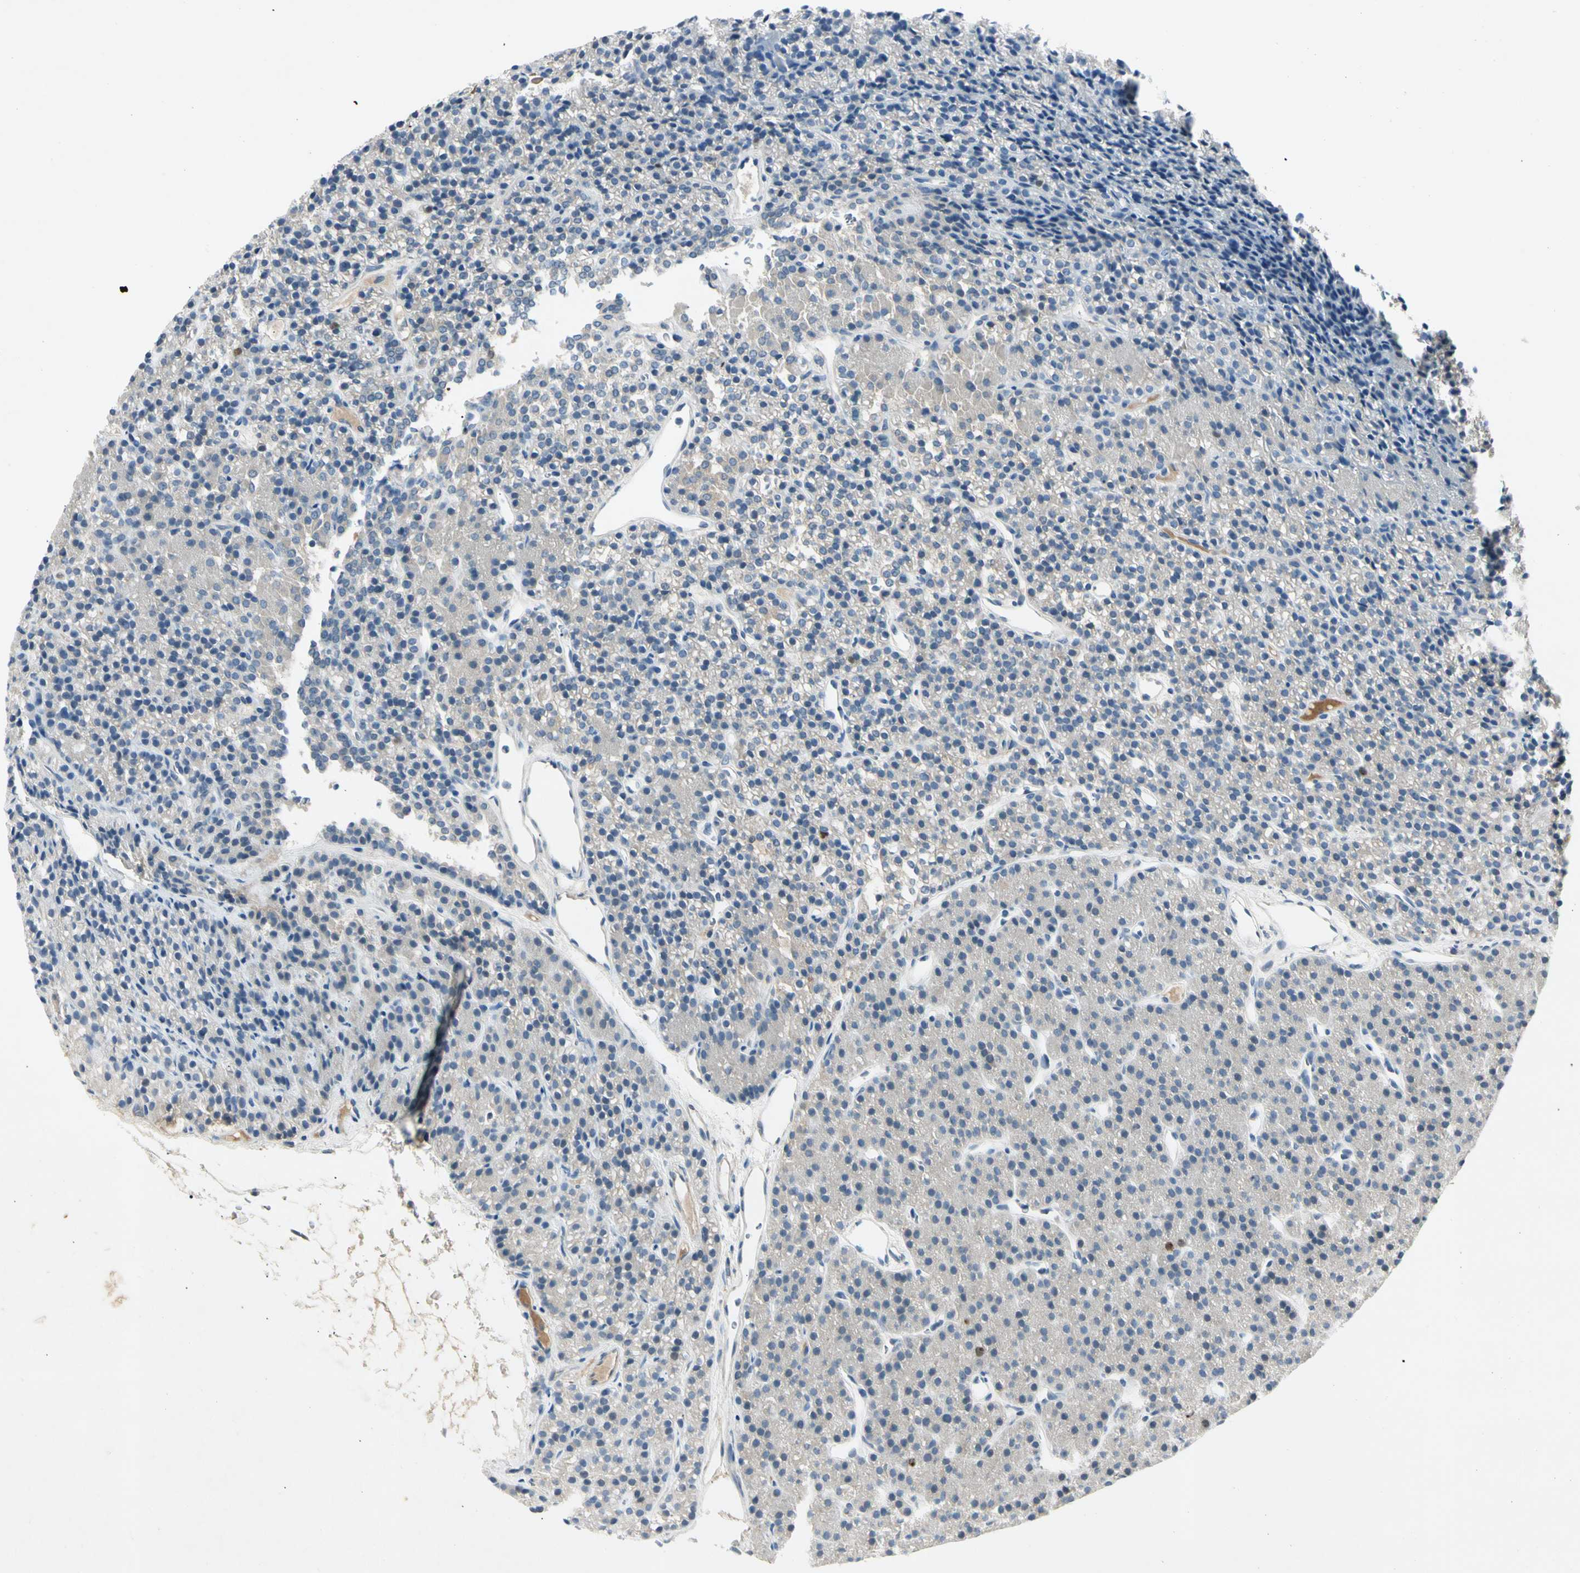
{"staining": {"intensity": "negative", "quantity": "none", "location": "none"}, "tissue": "parathyroid gland", "cell_type": "Glandular cells", "image_type": "normal", "snomed": [{"axis": "morphology", "description": "Normal tissue, NOS"}, {"axis": "morphology", "description": "Hyperplasia, NOS"}, {"axis": "topography", "description": "Parathyroid gland"}], "caption": "IHC image of benign parathyroid gland stained for a protein (brown), which shows no expression in glandular cells. (Brightfield microscopy of DAB (3,3'-diaminobenzidine) immunohistochemistry at high magnification).", "gene": "PITX1", "patient": {"sex": "male", "age": 44}}